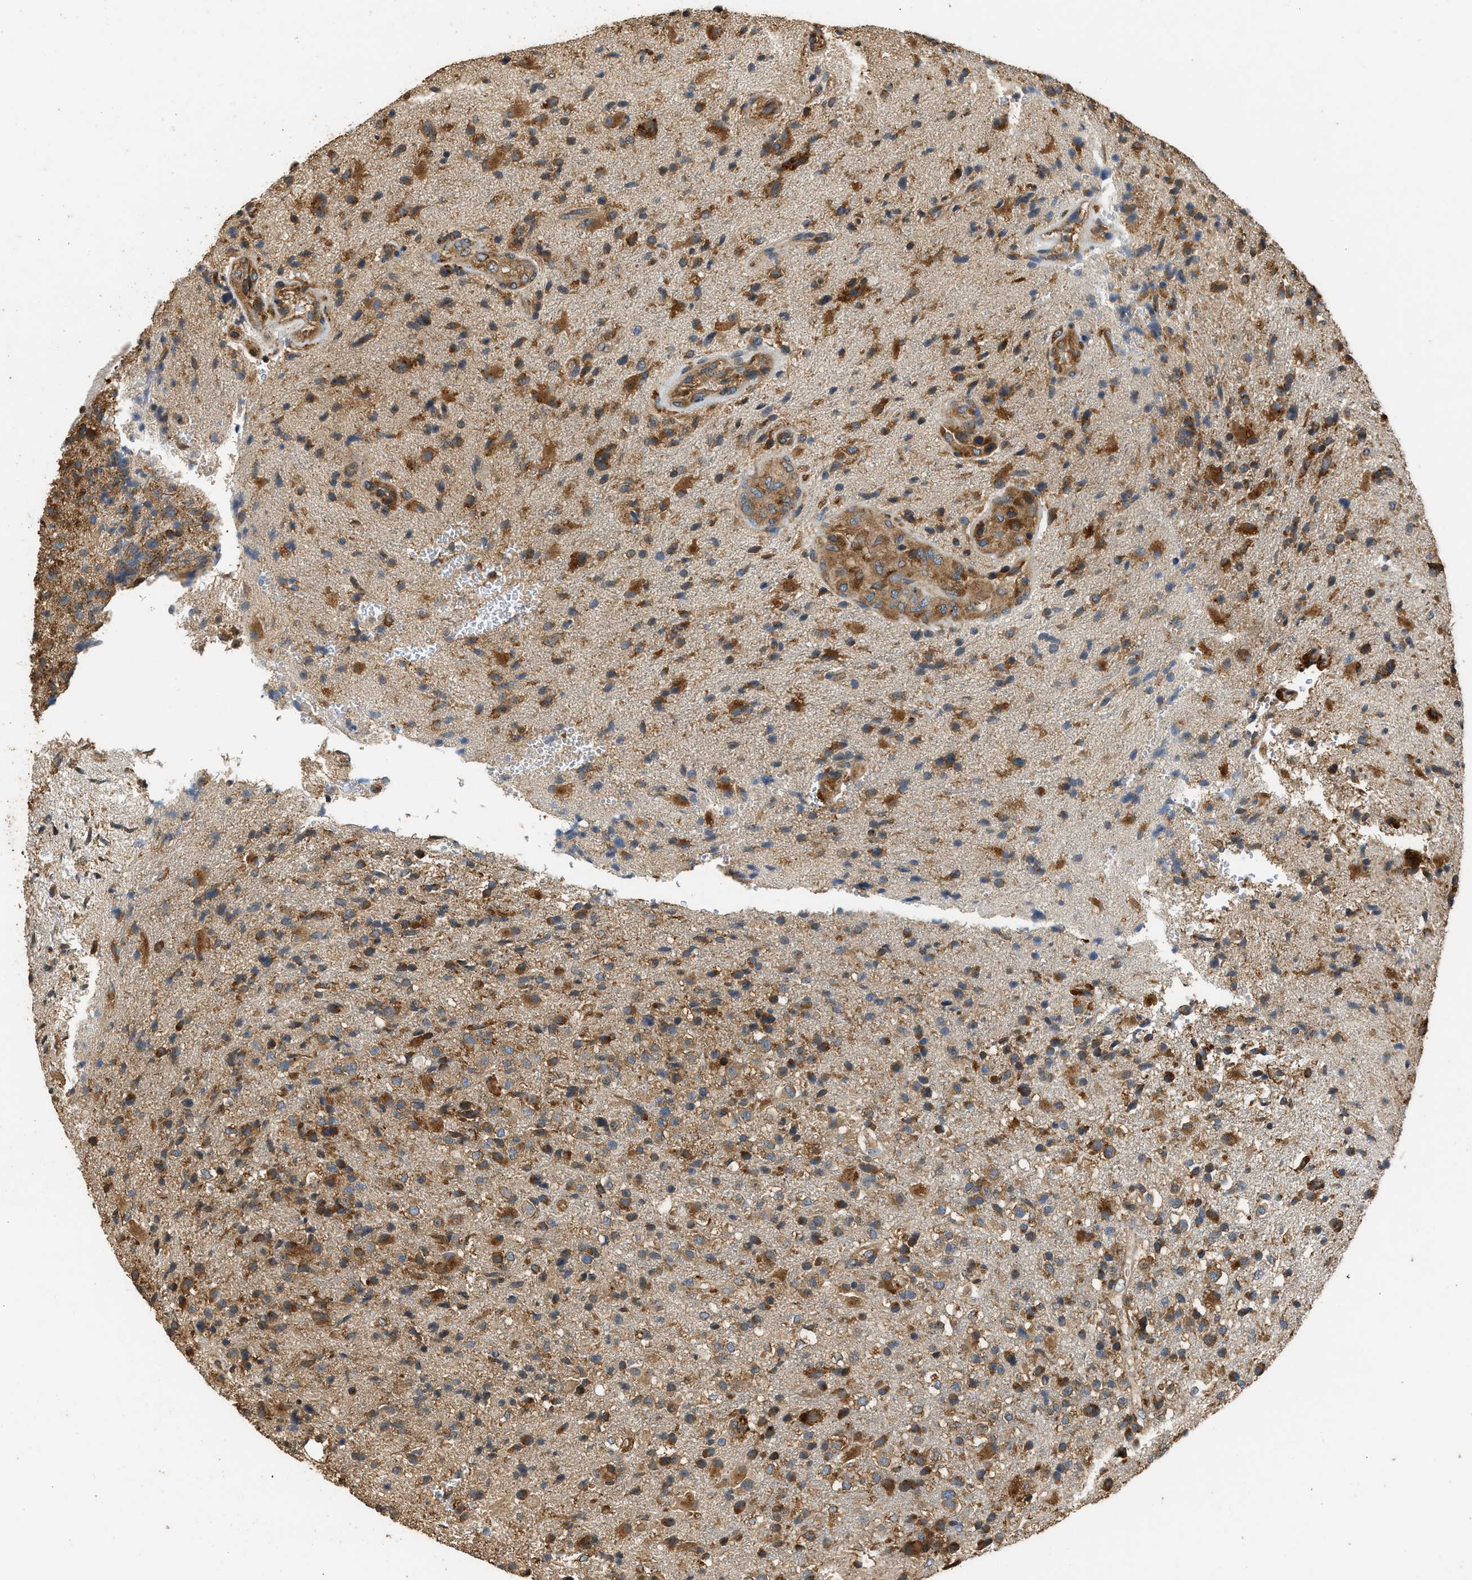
{"staining": {"intensity": "moderate", "quantity": ">75%", "location": "cytoplasmic/membranous"}, "tissue": "glioma", "cell_type": "Tumor cells", "image_type": "cancer", "snomed": [{"axis": "morphology", "description": "Glioma, malignant, High grade"}, {"axis": "topography", "description": "Brain"}], "caption": "DAB immunohistochemical staining of human glioma reveals moderate cytoplasmic/membranous protein staining in approximately >75% of tumor cells.", "gene": "SLC36A4", "patient": {"sex": "male", "age": 72}}